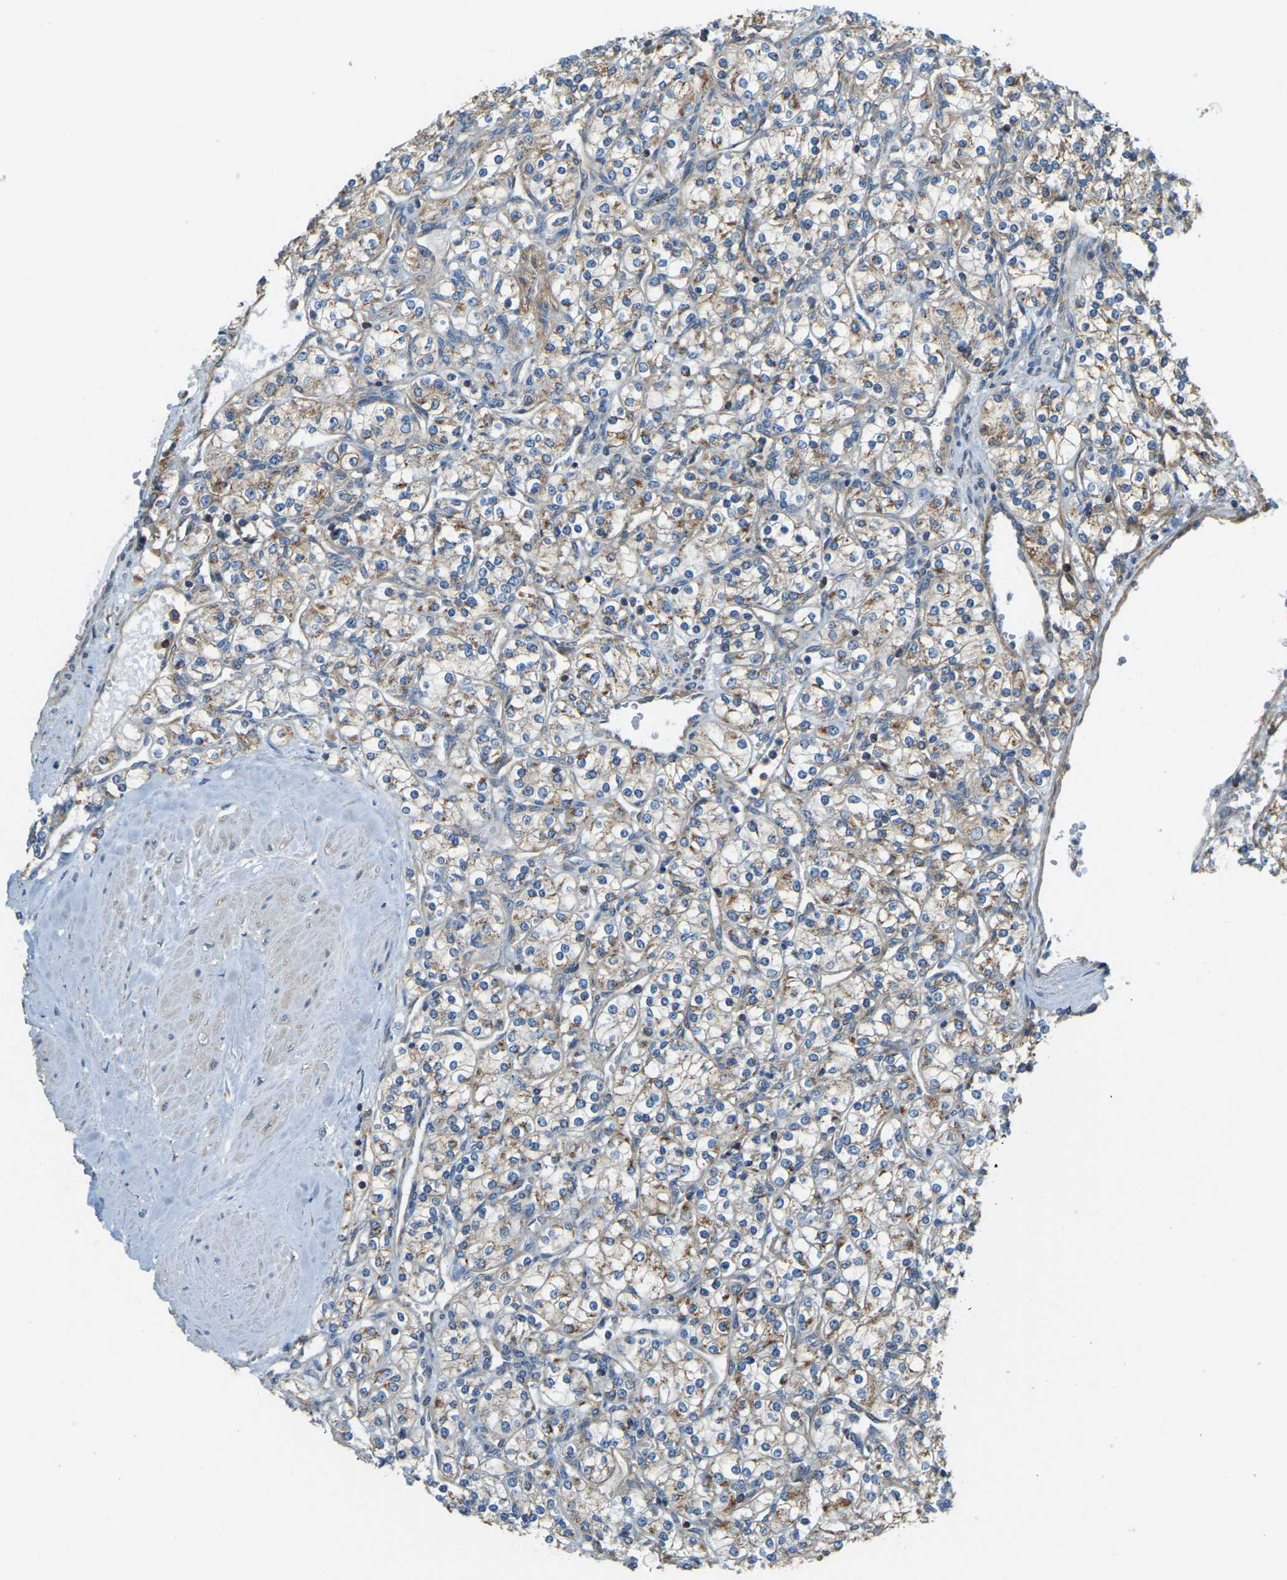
{"staining": {"intensity": "moderate", "quantity": ">75%", "location": "cytoplasmic/membranous"}, "tissue": "renal cancer", "cell_type": "Tumor cells", "image_type": "cancer", "snomed": [{"axis": "morphology", "description": "Adenocarcinoma, NOS"}, {"axis": "topography", "description": "Kidney"}], "caption": "Immunohistochemistry (IHC) of human renal cancer reveals medium levels of moderate cytoplasmic/membranous expression in about >75% of tumor cells. (brown staining indicates protein expression, while blue staining denotes nuclei).", "gene": "AHNAK", "patient": {"sex": "male", "age": 77}}